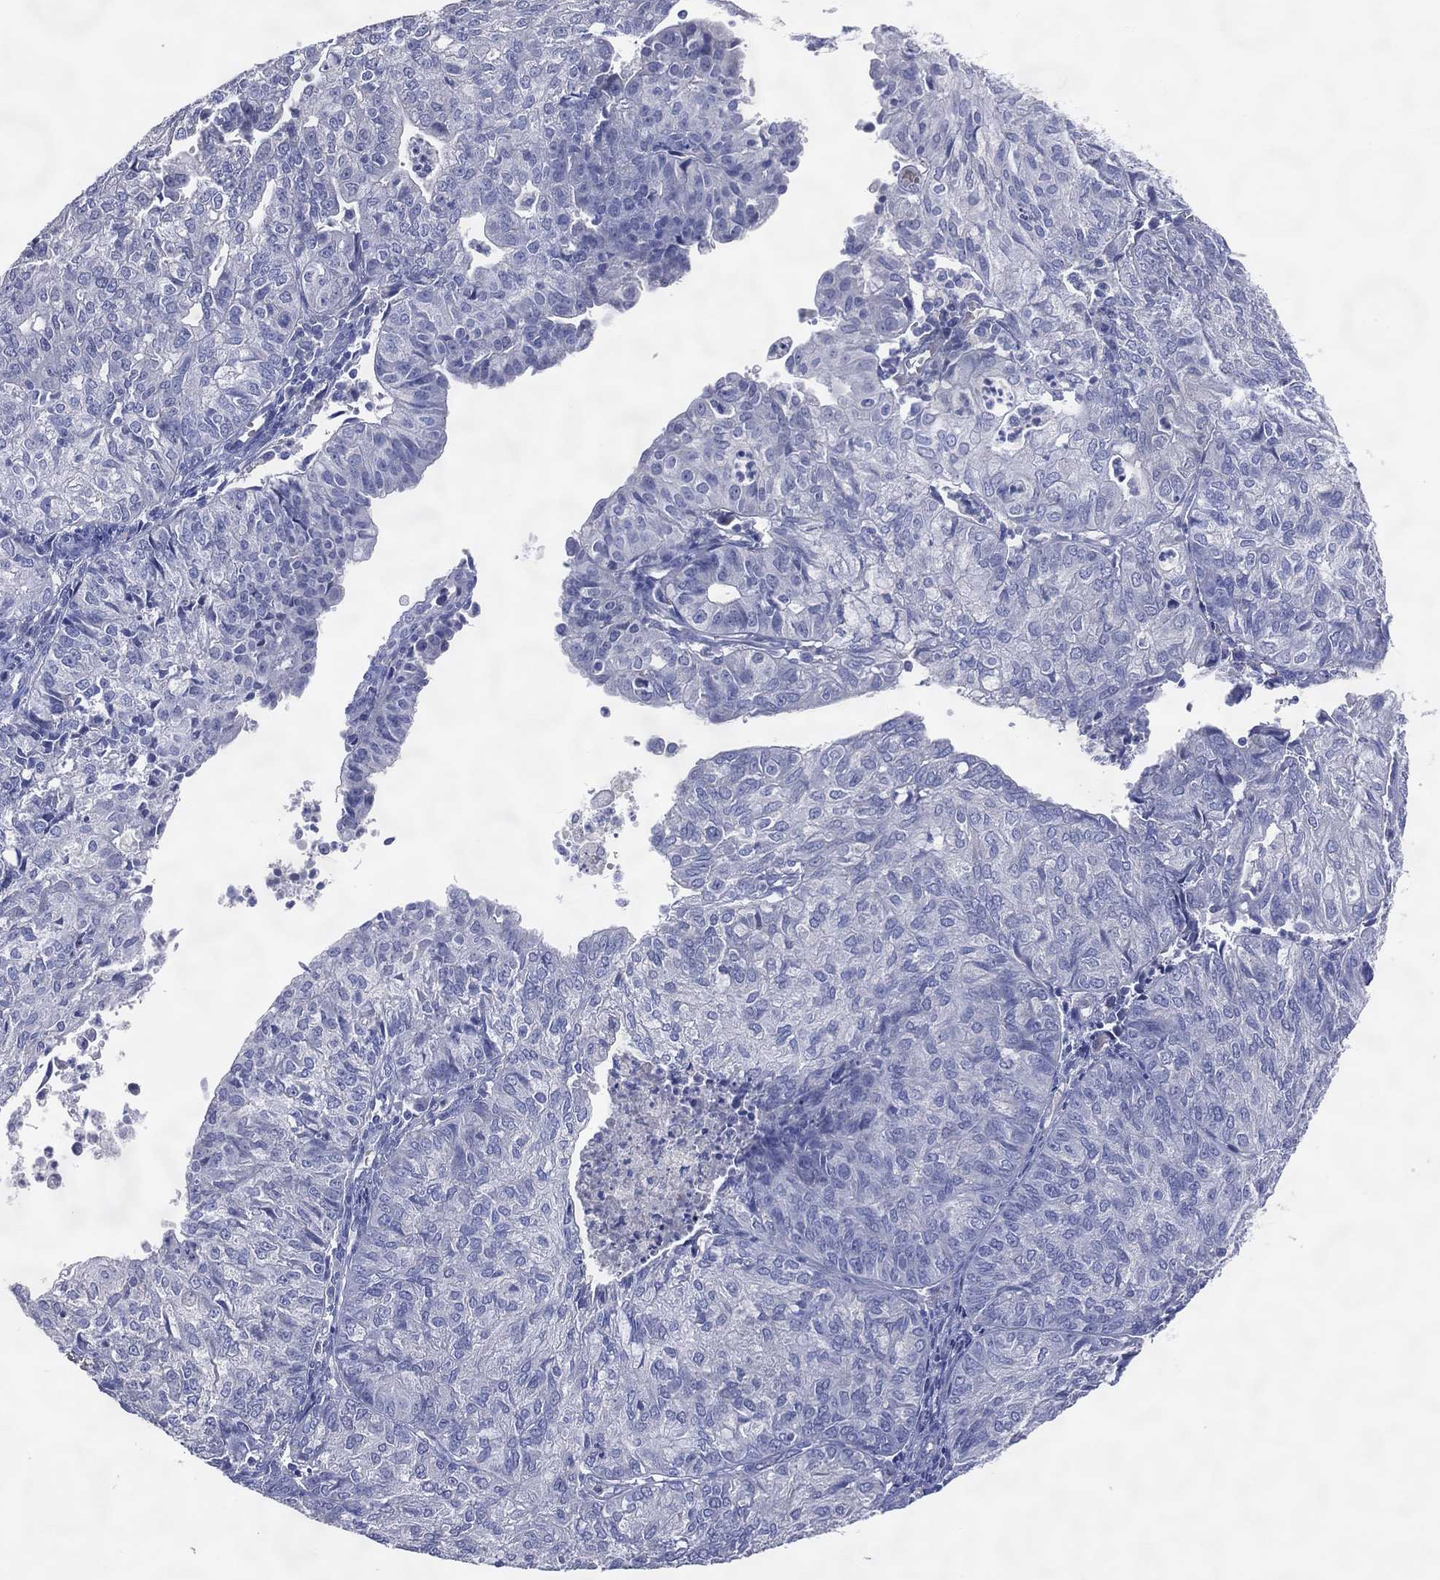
{"staining": {"intensity": "negative", "quantity": "none", "location": "none"}, "tissue": "endometrial cancer", "cell_type": "Tumor cells", "image_type": "cancer", "snomed": [{"axis": "morphology", "description": "Adenocarcinoma, NOS"}, {"axis": "topography", "description": "Endometrium"}], "caption": "An IHC image of endometrial cancer (adenocarcinoma) is shown. There is no staining in tumor cells of endometrial cancer (adenocarcinoma).", "gene": "DNAH6", "patient": {"sex": "female", "age": 82}}